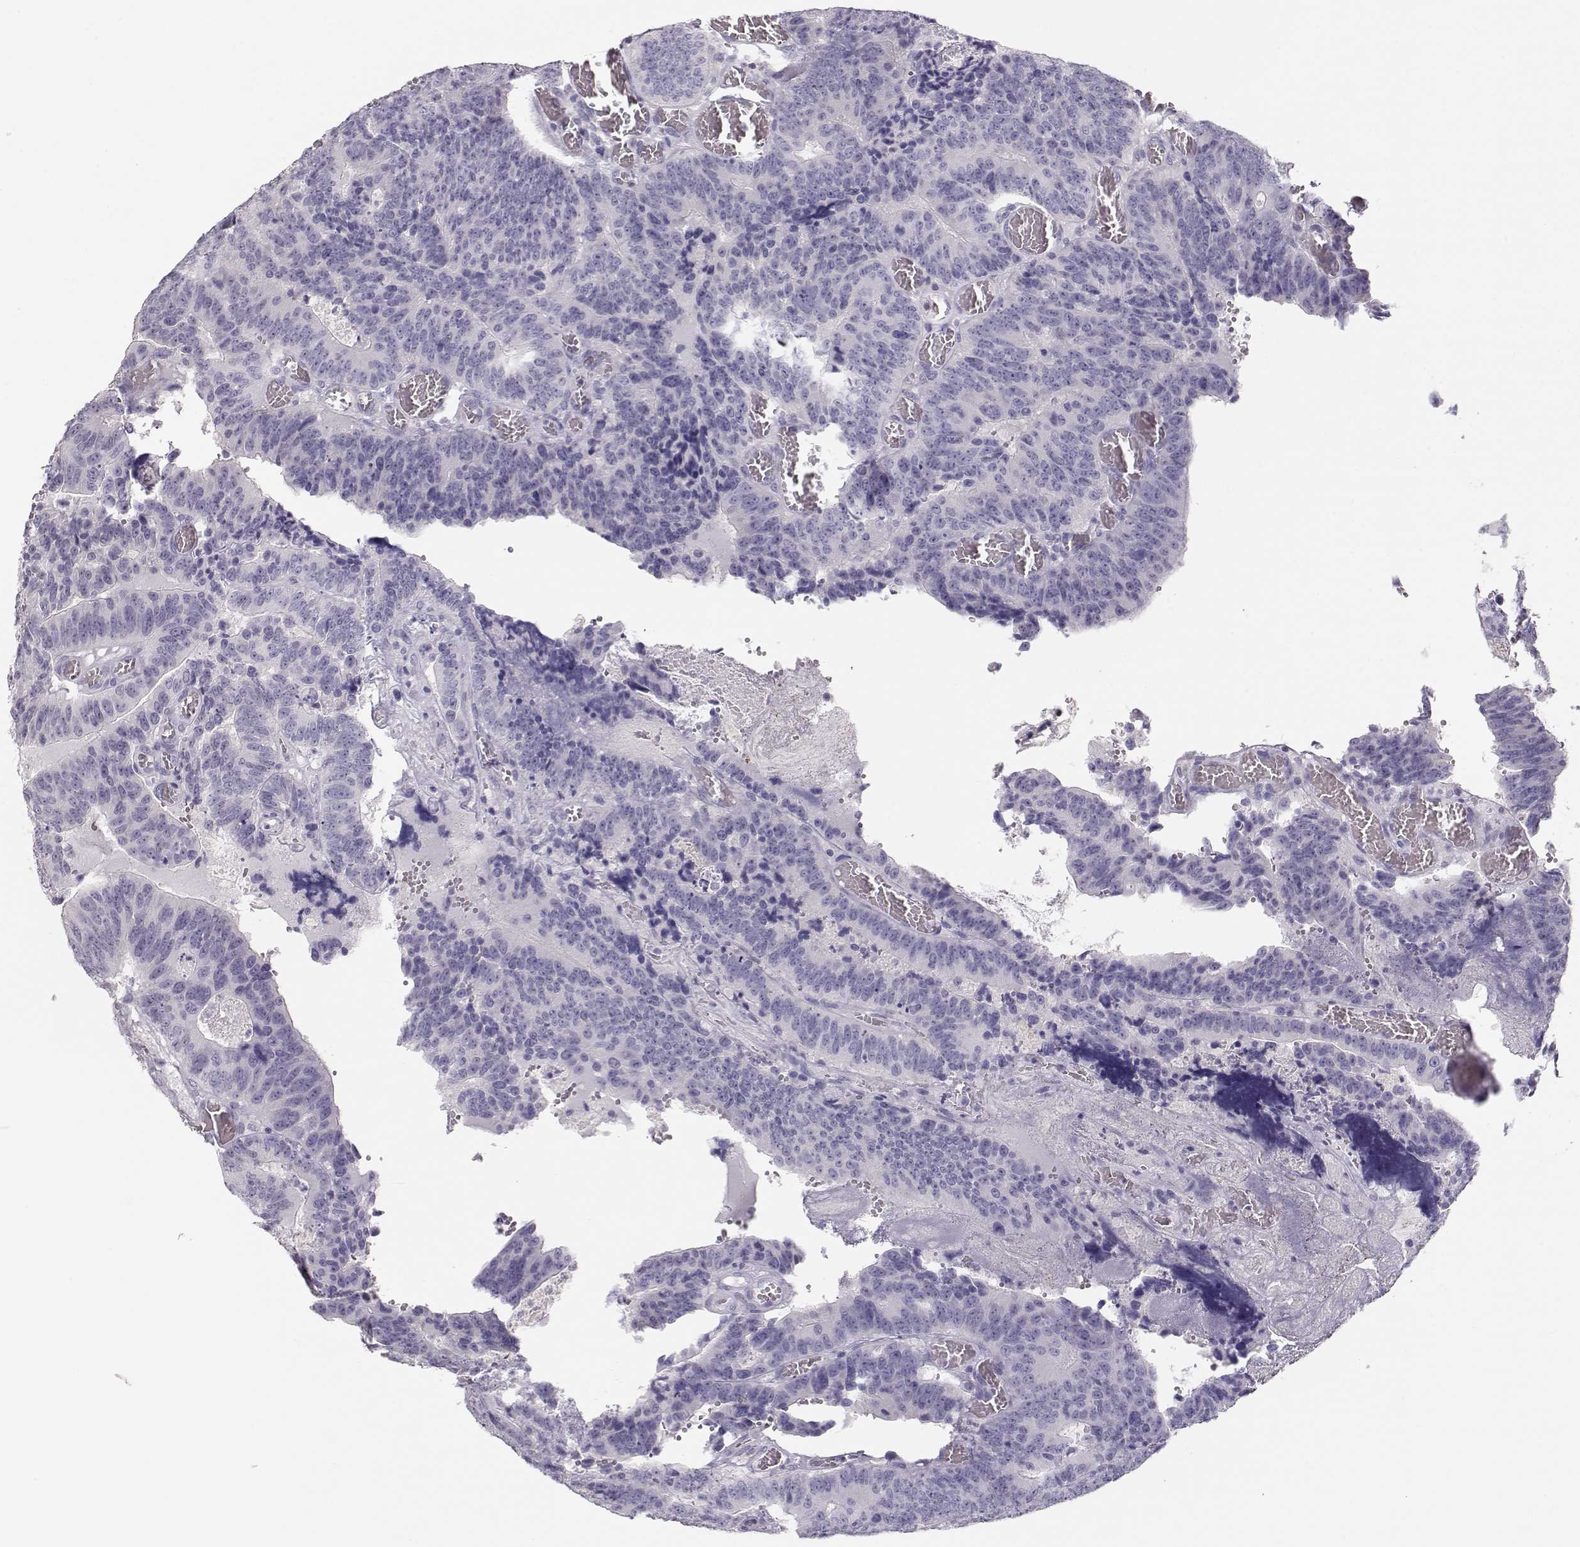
{"staining": {"intensity": "negative", "quantity": "none", "location": "none"}, "tissue": "colorectal cancer", "cell_type": "Tumor cells", "image_type": "cancer", "snomed": [{"axis": "morphology", "description": "Adenocarcinoma, NOS"}, {"axis": "topography", "description": "Colon"}], "caption": "DAB (3,3'-diaminobenzidine) immunohistochemical staining of human colorectal cancer (adenocarcinoma) exhibits no significant staining in tumor cells.", "gene": "LEPR", "patient": {"sex": "female", "age": 82}}